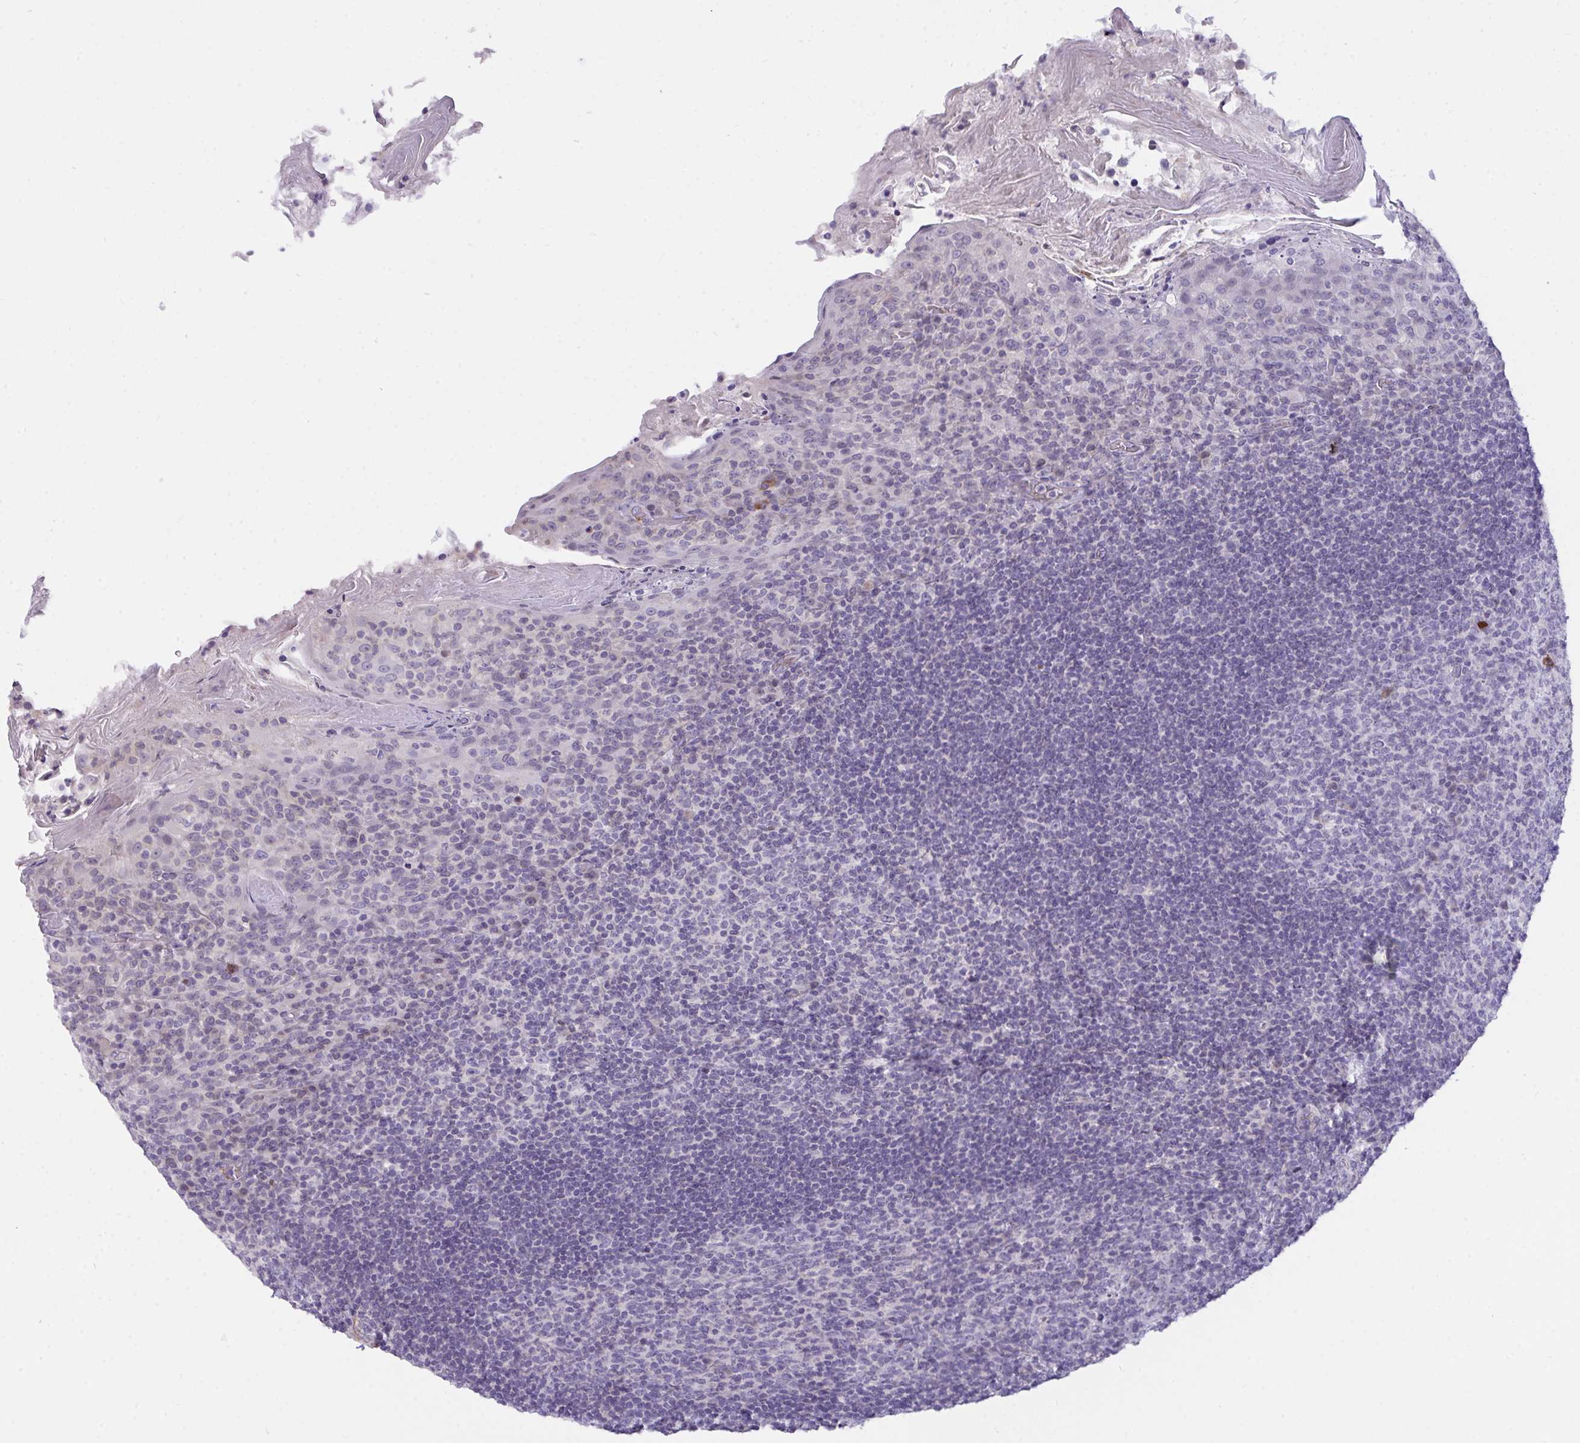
{"staining": {"intensity": "negative", "quantity": "none", "location": "none"}, "tissue": "tonsil", "cell_type": "Germinal center cells", "image_type": "normal", "snomed": [{"axis": "morphology", "description": "Normal tissue, NOS"}, {"axis": "topography", "description": "Tonsil"}], "caption": "IHC of unremarkable tonsil shows no positivity in germinal center cells.", "gene": "SEMA6B", "patient": {"sex": "female", "age": 10}}